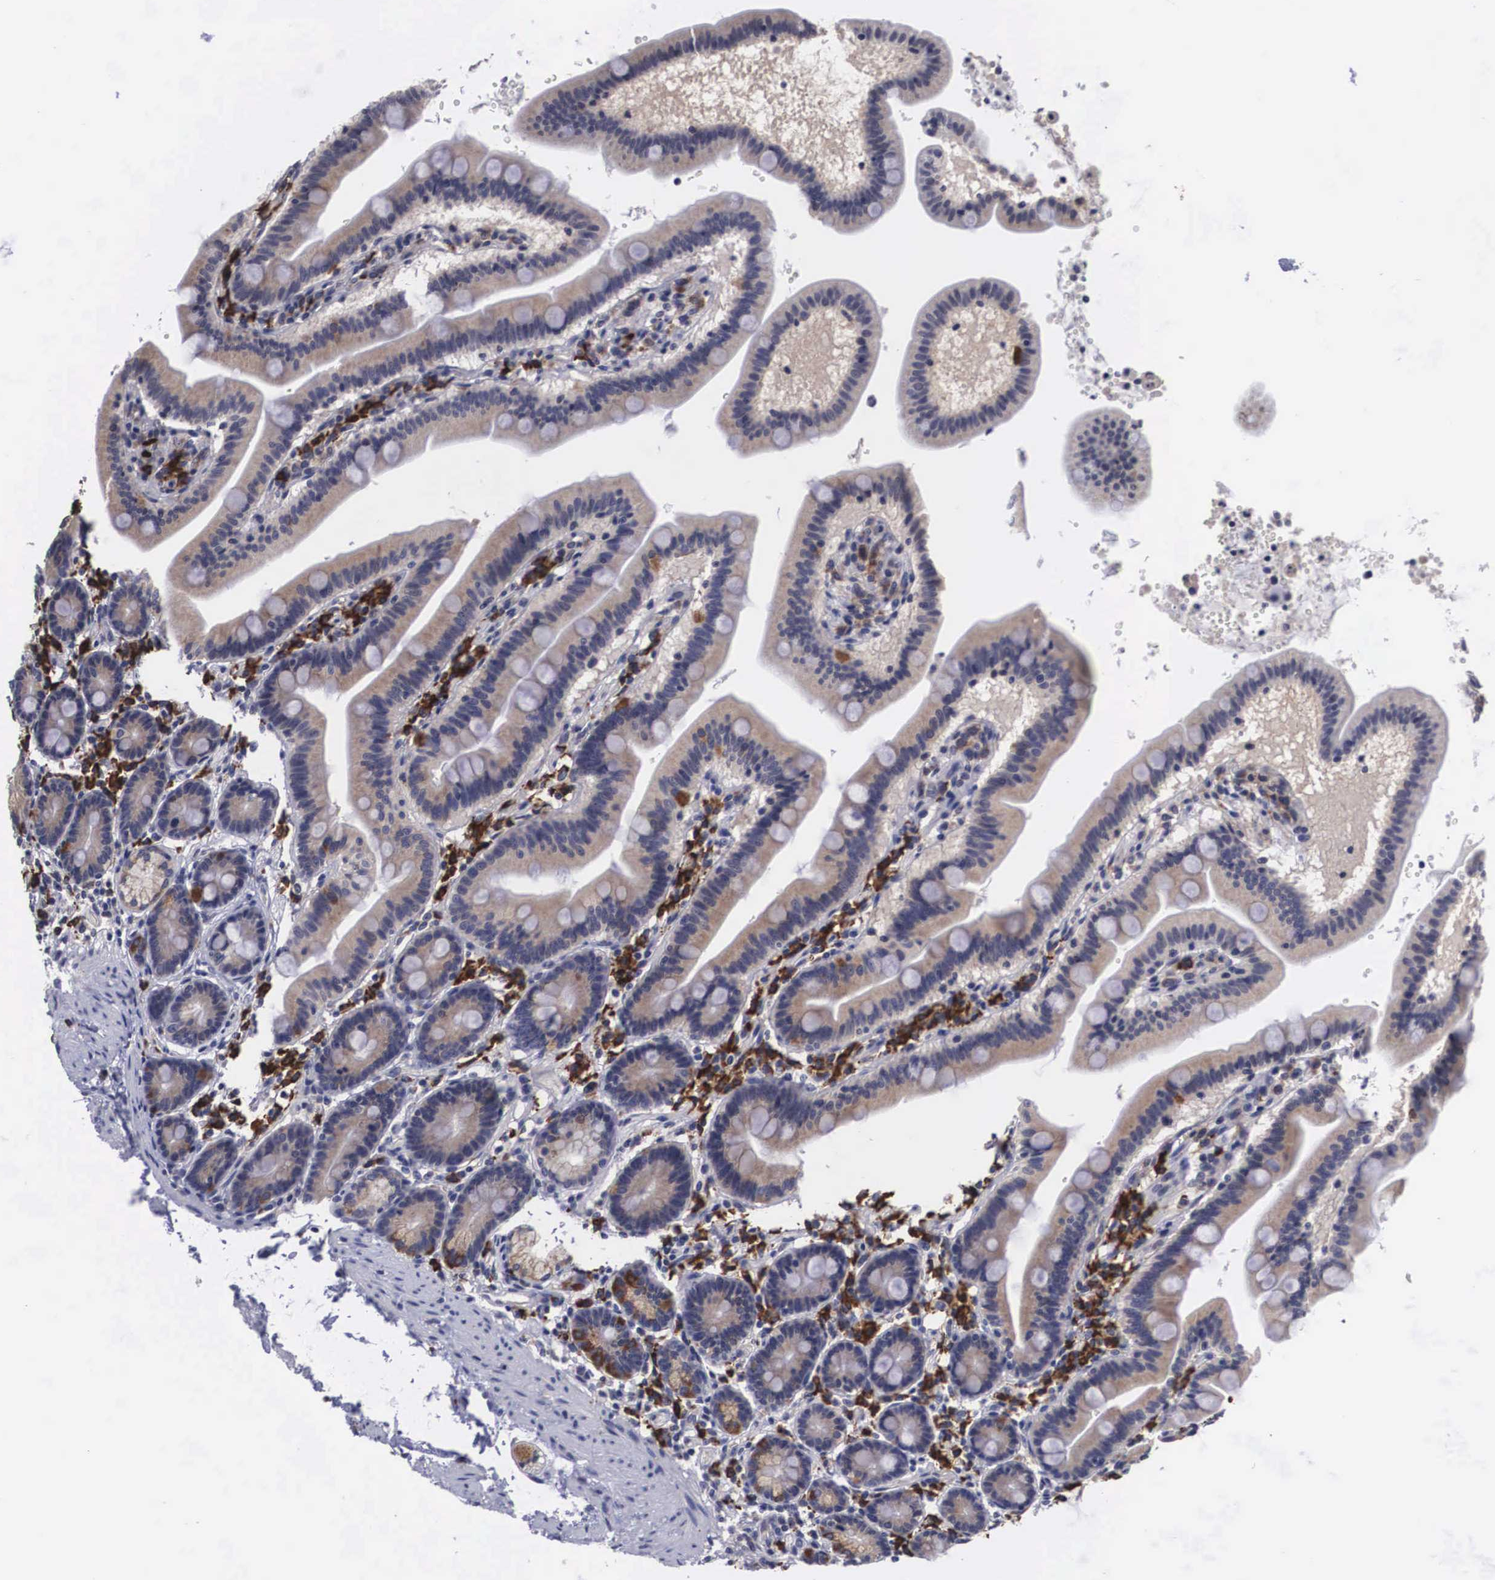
{"staining": {"intensity": "weak", "quantity": ">75%", "location": "cytoplasmic/membranous"}, "tissue": "duodenum", "cell_type": "Glandular cells", "image_type": "normal", "snomed": [{"axis": "morphology", "description": "Normal tissue, NOS"}, {"axis": "topography", "description": "Duodenum"}], "caption": "Weak cytoplasmic/membranous protein staining is appreciated in about >75% of glandular cells in duodenum.", "gene": "CRELD2", "patient": {"sex": "female", "age": 77}}